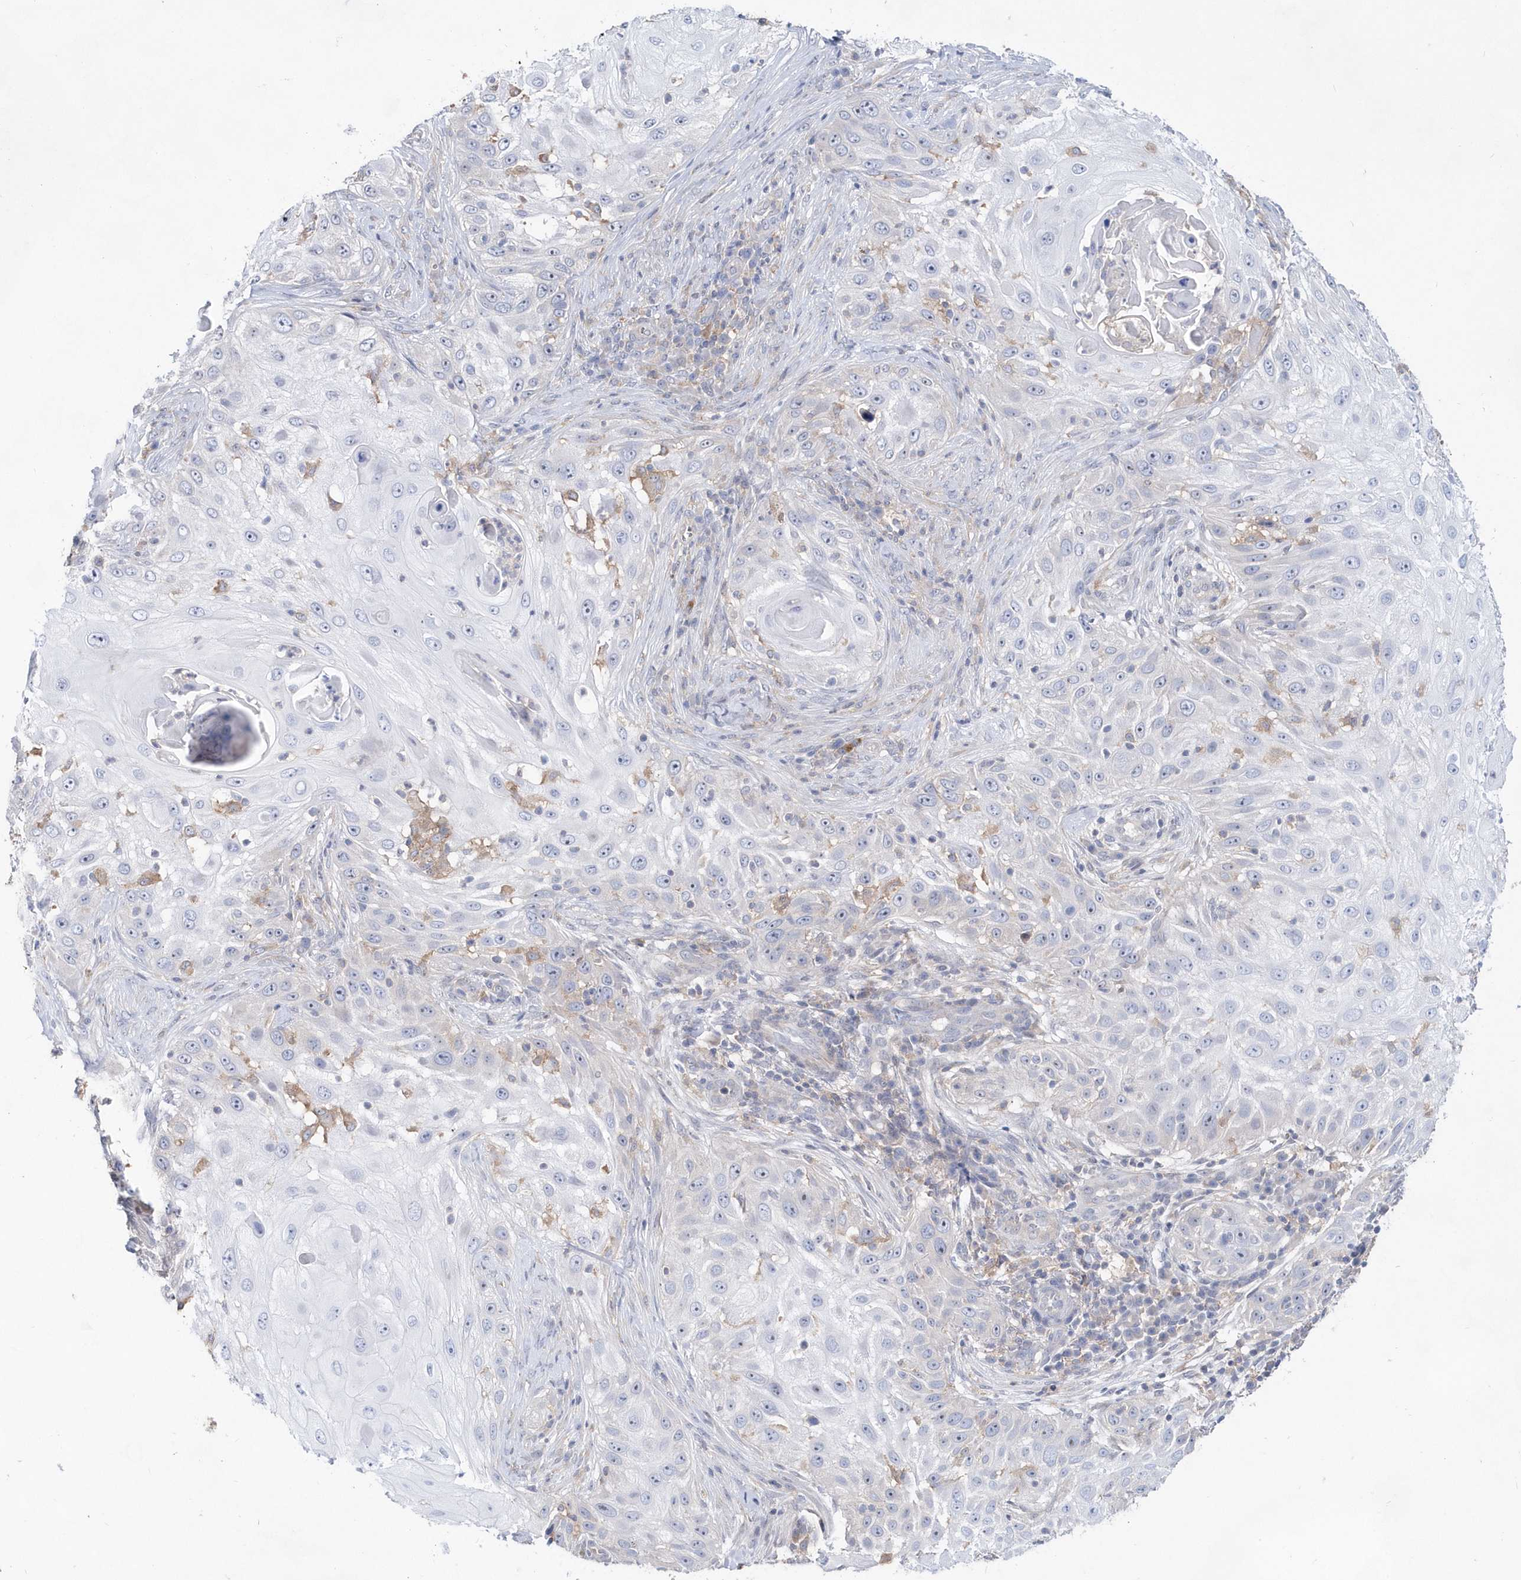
{"staining": {"intensity": "negative", "quantity": "none", "location": "none"}, "tissue": "skin cancer", "cell_type": "Tumor cells", "image_type": "cancer", "snomed": [{"axis": "morphology", "description": "Squamous cell carcinoma, NOS"}, {"axis": "topography", "description": "Skin"}], "caption": "Immunohistochemistry (IHC) photomicrograph of neoplastic tissue: squamous cell carcinoma (skin) stained with DAB reveals no significant protein expression in tumor cells.", "gene": "BDH2", "patient": {"sex": "female", "age": 44}}